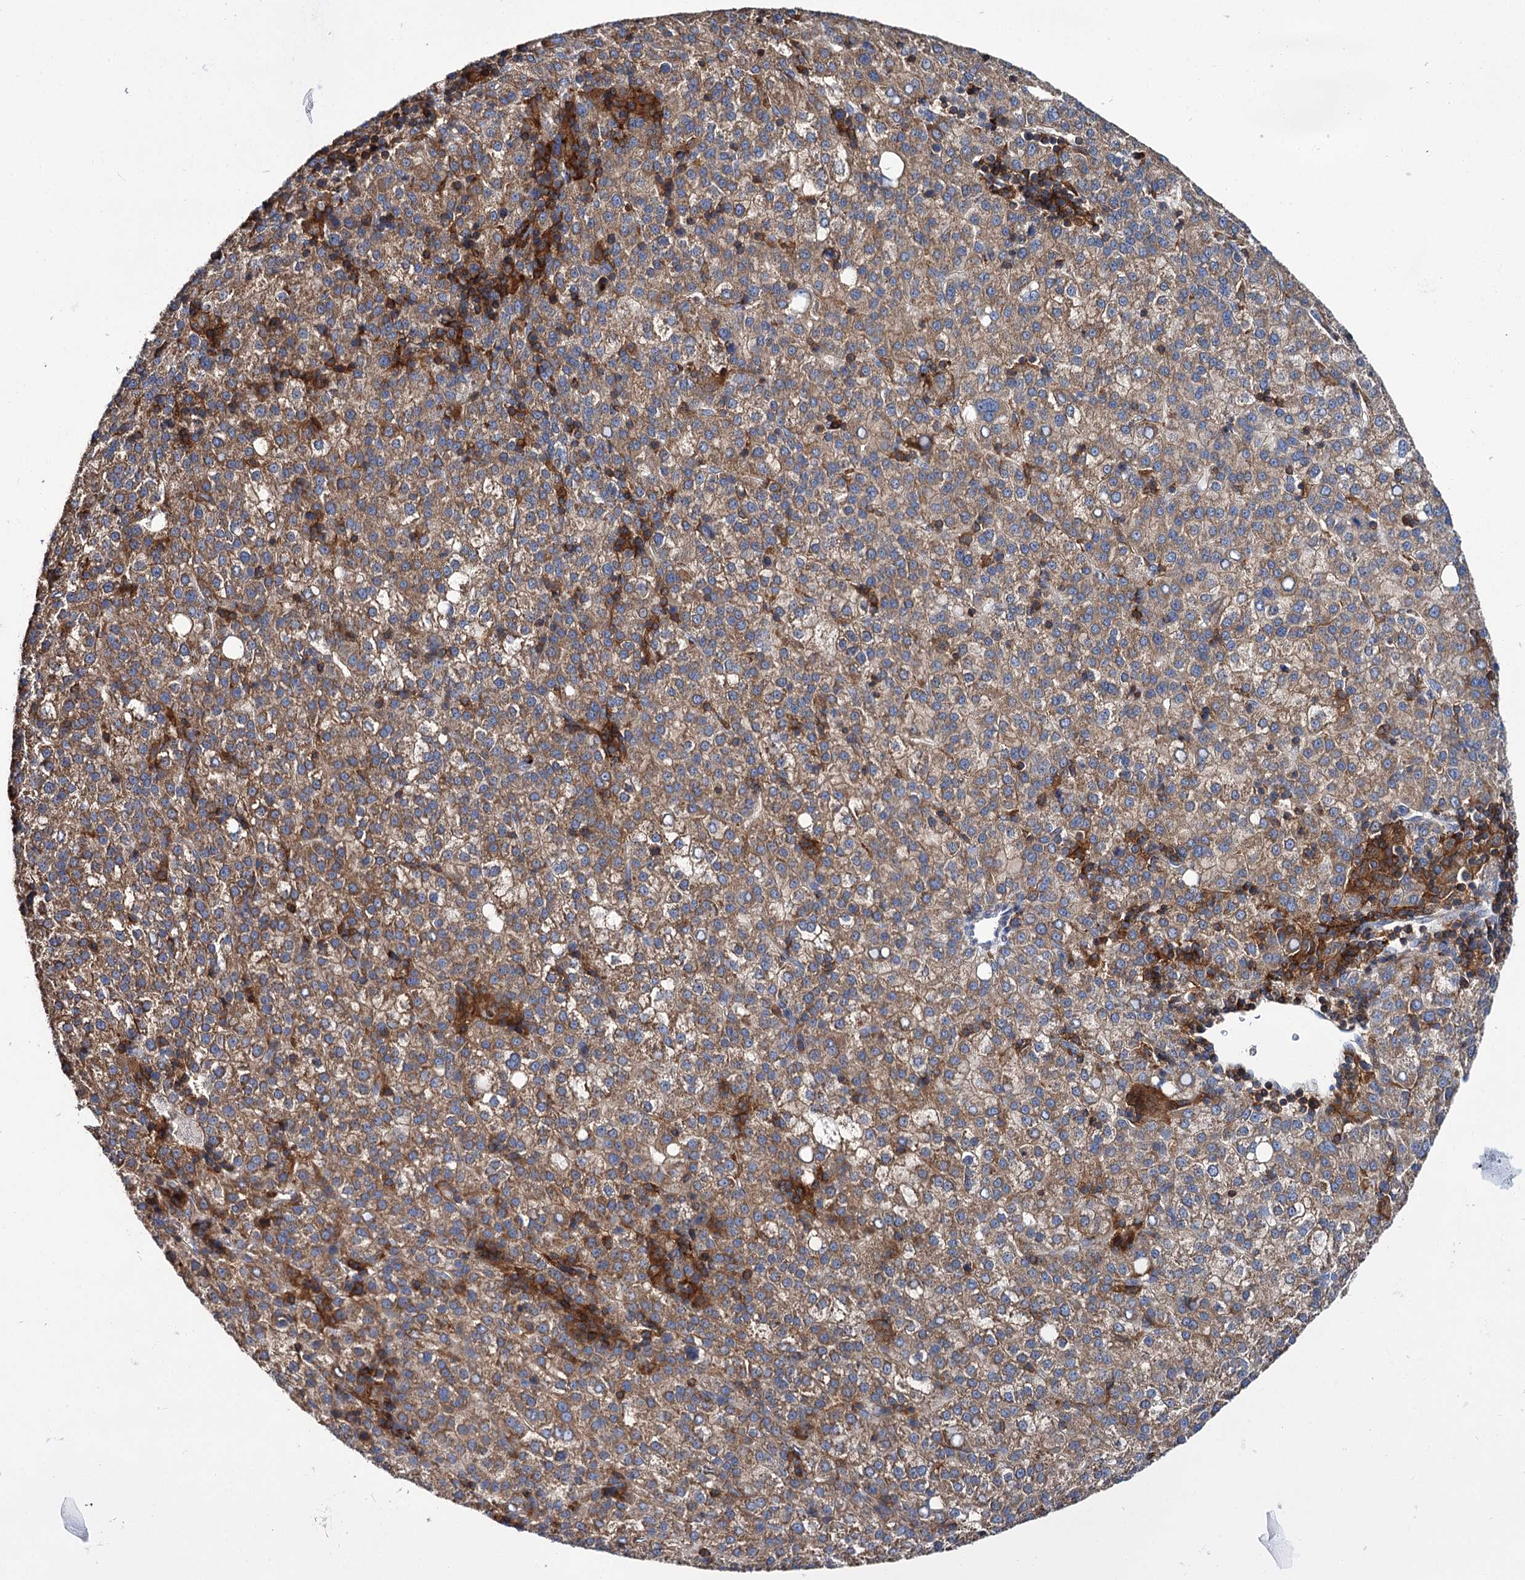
{"staining": {"intensity": "moderate", "quantity": ">75%", "location": "cytoplasmic/membranous"}, "tissue": "liver cancer", "cell_type": "Tumor cells", "image_type": "cancer", "snomed": [{"axis": "morphology", "description": "Carcinoma, Hepatocellular, NOS"}, {"axis": "topography", "description": "Liver"}], "caption": "Protein staining exhibits moderate cytoplasmic/membranous expression in about >75% of tumor cells in hepatocellular carcinoma (liver).", "gene": "UBASH3B", "patient": {"sex": "female", "age": 58}}